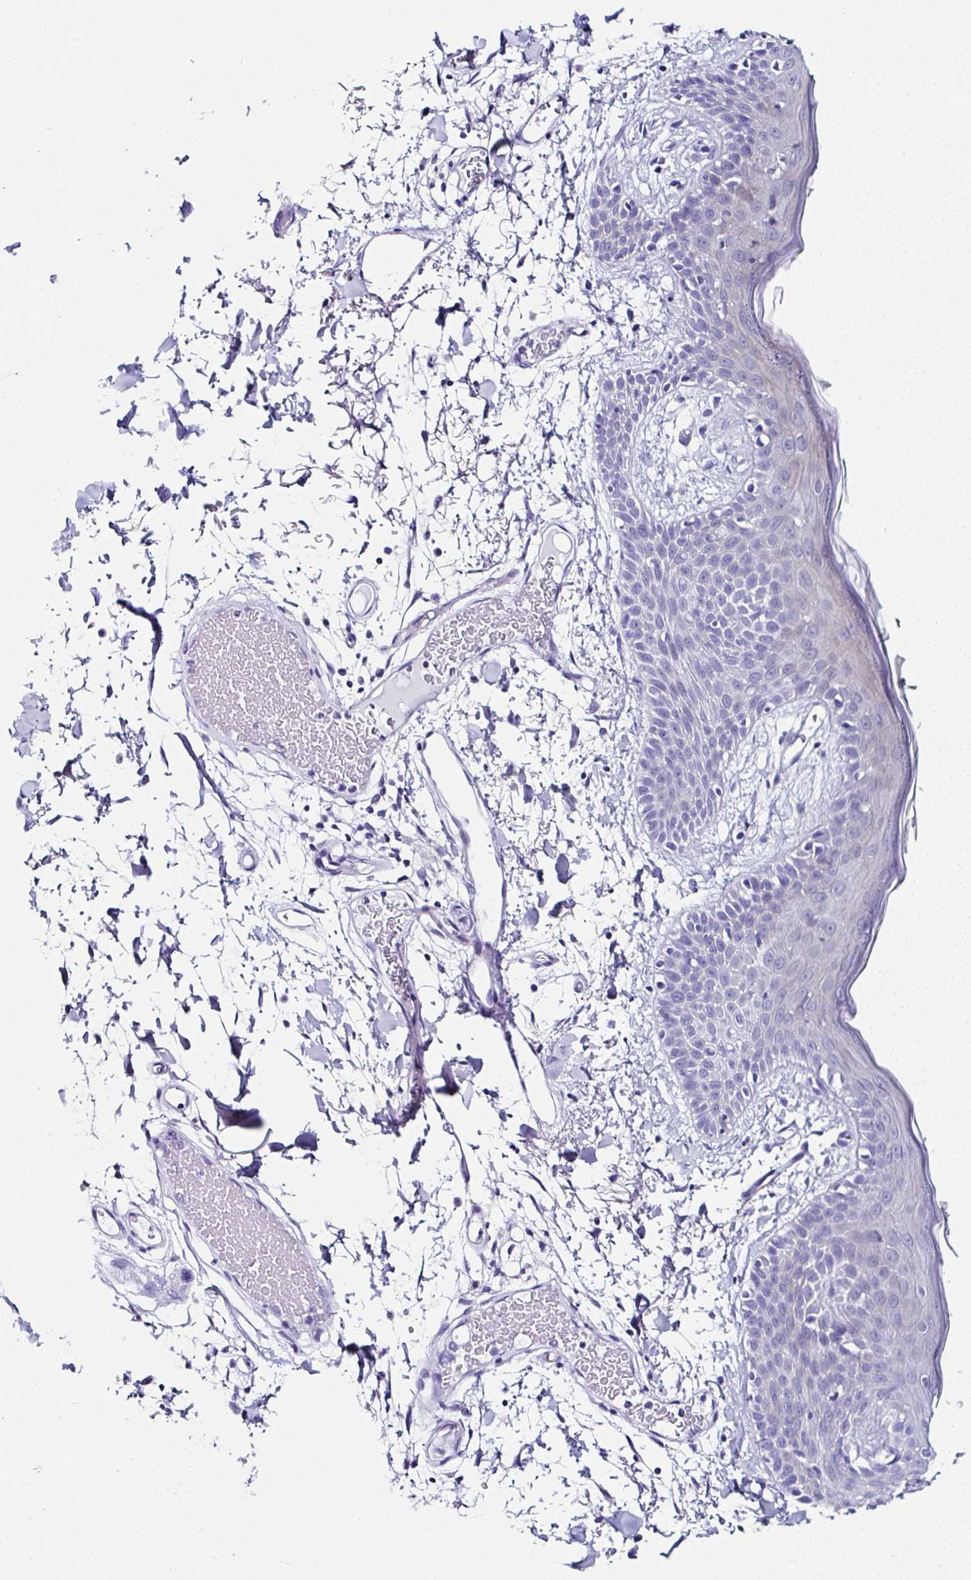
{"staining": {"intensity": "negative", "quantity": "none", "location": "none"}, "tissue": "skin", "cell_type": "Fibroblasts", "image_type": "normal", "snomed": [{"axis": "morphology", "description": "Normal tissue, NOS"}, {"axis": "topography", "description": "Skin"}], "caption": "High power microscopy micrograph of an immunohistochemistry histopathology image of benign skin, revealing no significant staining in fibroblasts. (Brightfield microscopy of DAB (3,3'-diaminobenzidine) immunohistochemistry at high magnification).", "gene": "UGT3A1", "patient": {"sex": "male", "age": 79}}